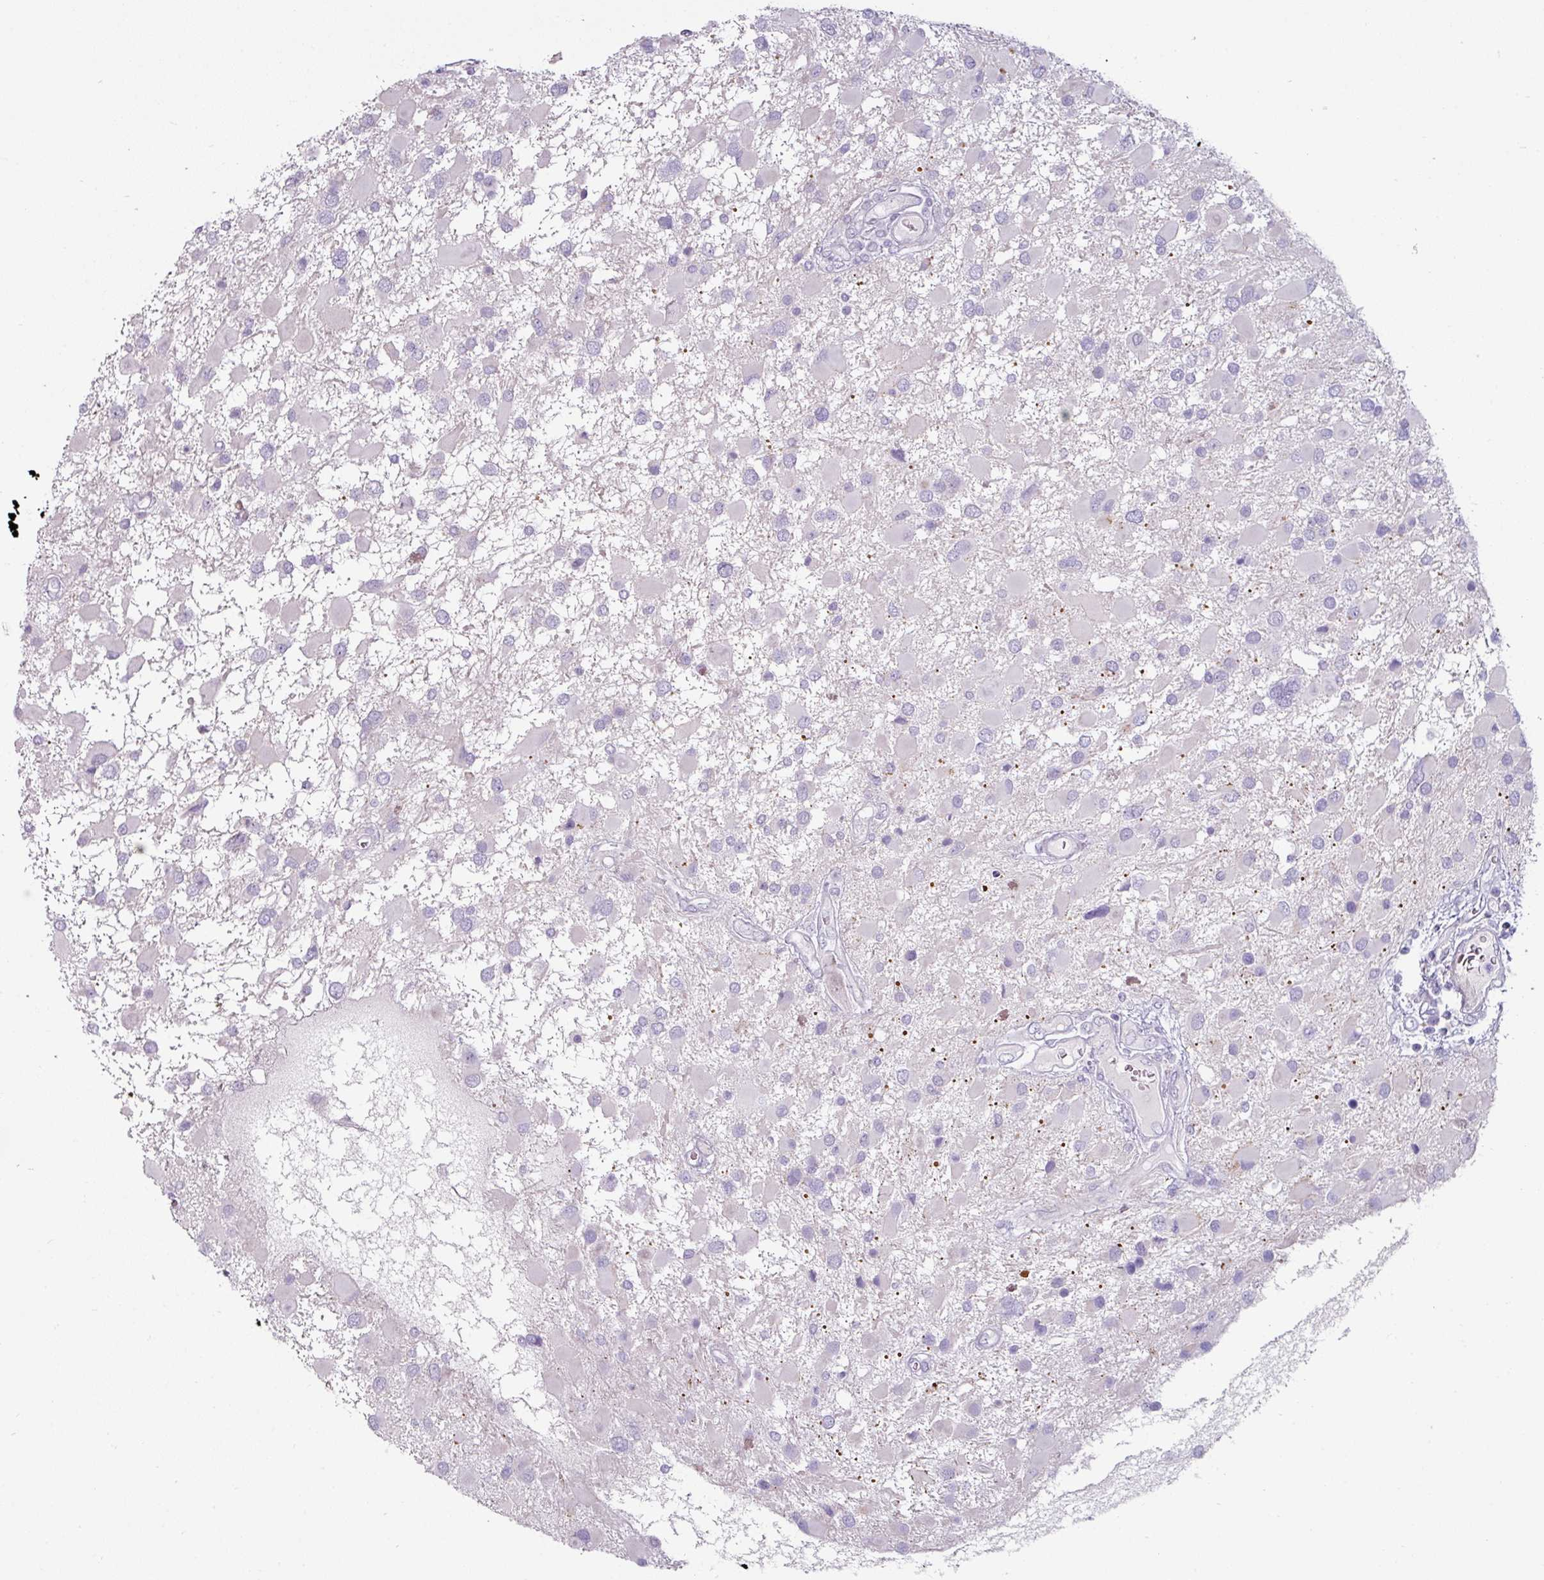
{"staining": {"intensity": "negative", "quantity": "none", "location": "none"}, "tissue": "glioma", "cell_type": "Tumor cells", "image_type": "cancer", "snomed": [{"axis": "morphology", "description": "Glioma, malignant, High grade"}, {"axis": "topography", "description": "Brain"}], "caption": "IHC of human malignant glioma (high-grade) displays no positivity in tumor cells. (IHC, brightfield microscopy, high magnification).", "gene": "CLCA1", "patient": {"sex": "male", "age": 53}}